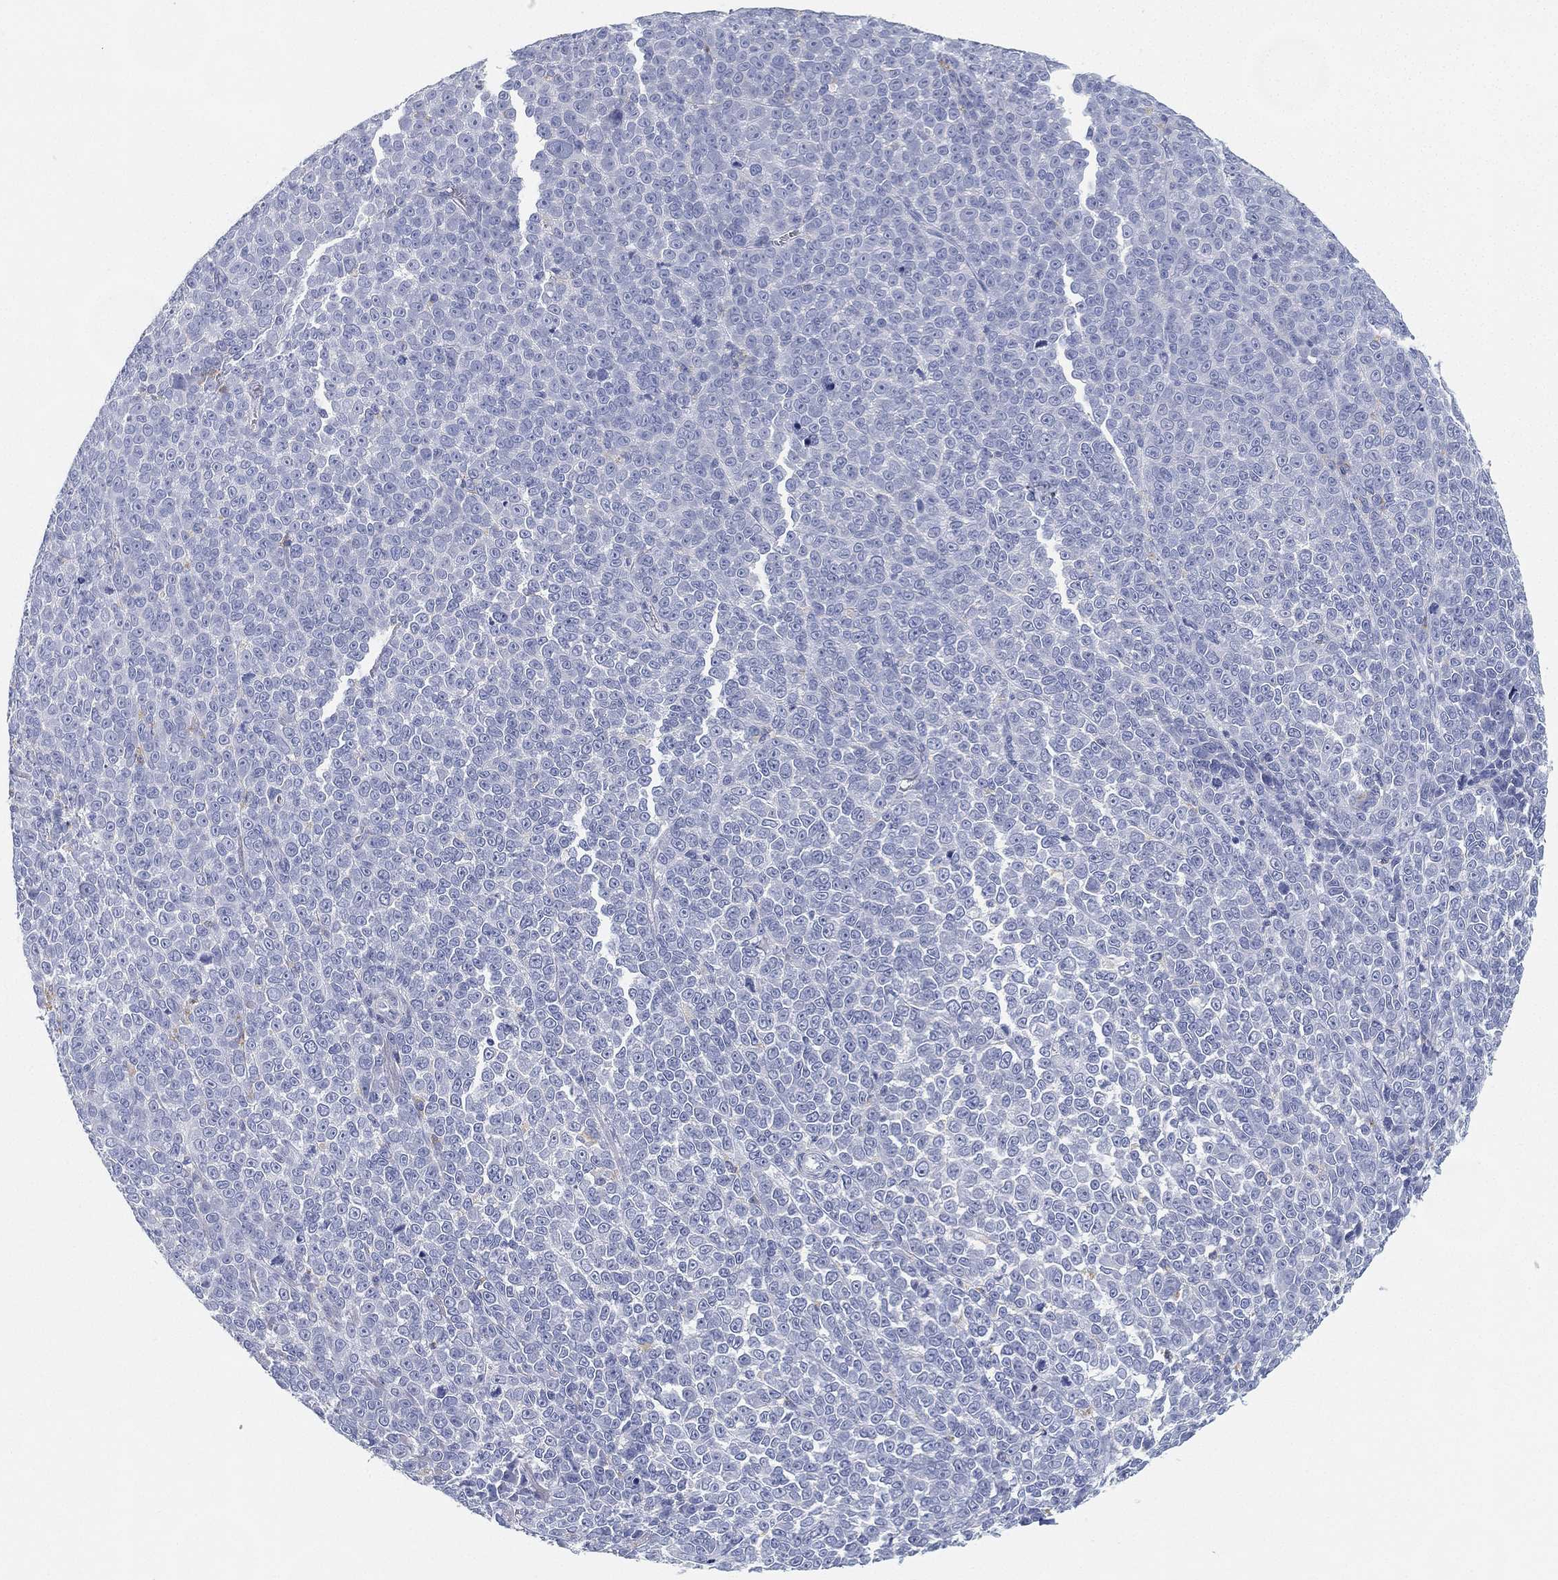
{"staining": {"intensity": "negative", "quantity": "none", "location": "none"}, "tissue": "melanoma", "cell_type": "Tumor cells", "image_type": "cancer", "snomed": [{"axis": "morphology", "description": "Malignant melanoma, NOS"}, {"axis": "topography", "description": "Skin"}], "caption": "Malignant melanoma was stained to show a protein in brown. There is no significant staining in tumor cells.", "gene": "GPR61", "patient": {"sex": "female", "age": 95}}